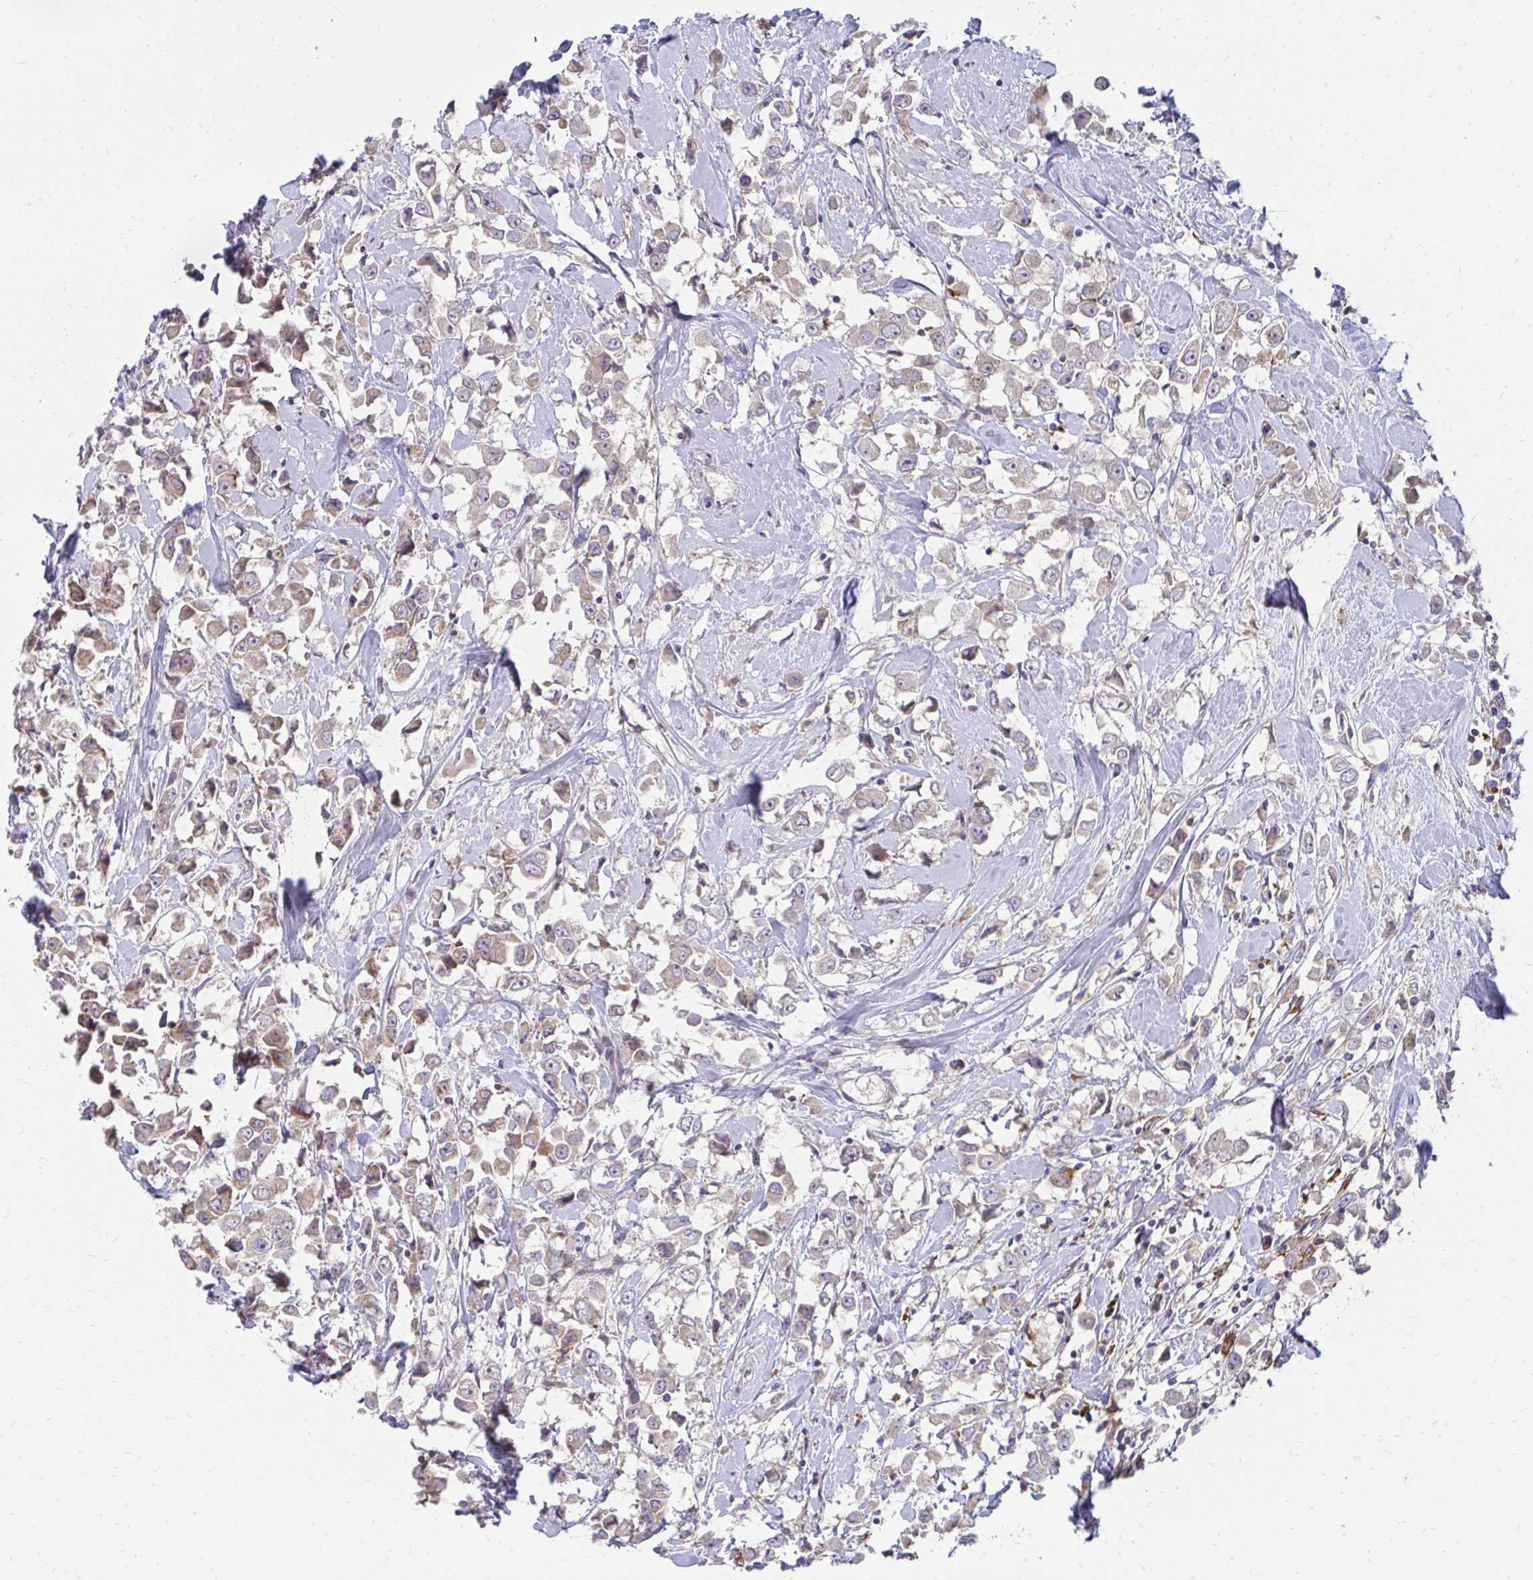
{"staining": {"intensity": "weak", "quantity": "25%-75%", "location": "cytoplasmic/membranous"}, "tissue": "breast cancer", "cell_type": "Tumor cells", "image_type": "cancer", "snomed": [{"axis": "morphology", "description": "Duct carcinoma"}, {"axis": "topography", "description": "Breast"}], "caption": "IHC photomicrograph of breast cancer (intraductal carcinoma) stained for a protein (brown), which reveals low levels of weak cytoplasmic/membranous staining in approximately 25%-75% of tumor cells.", "gene": "ASAP1", "patient": {"sex": "female", "age": 61}}